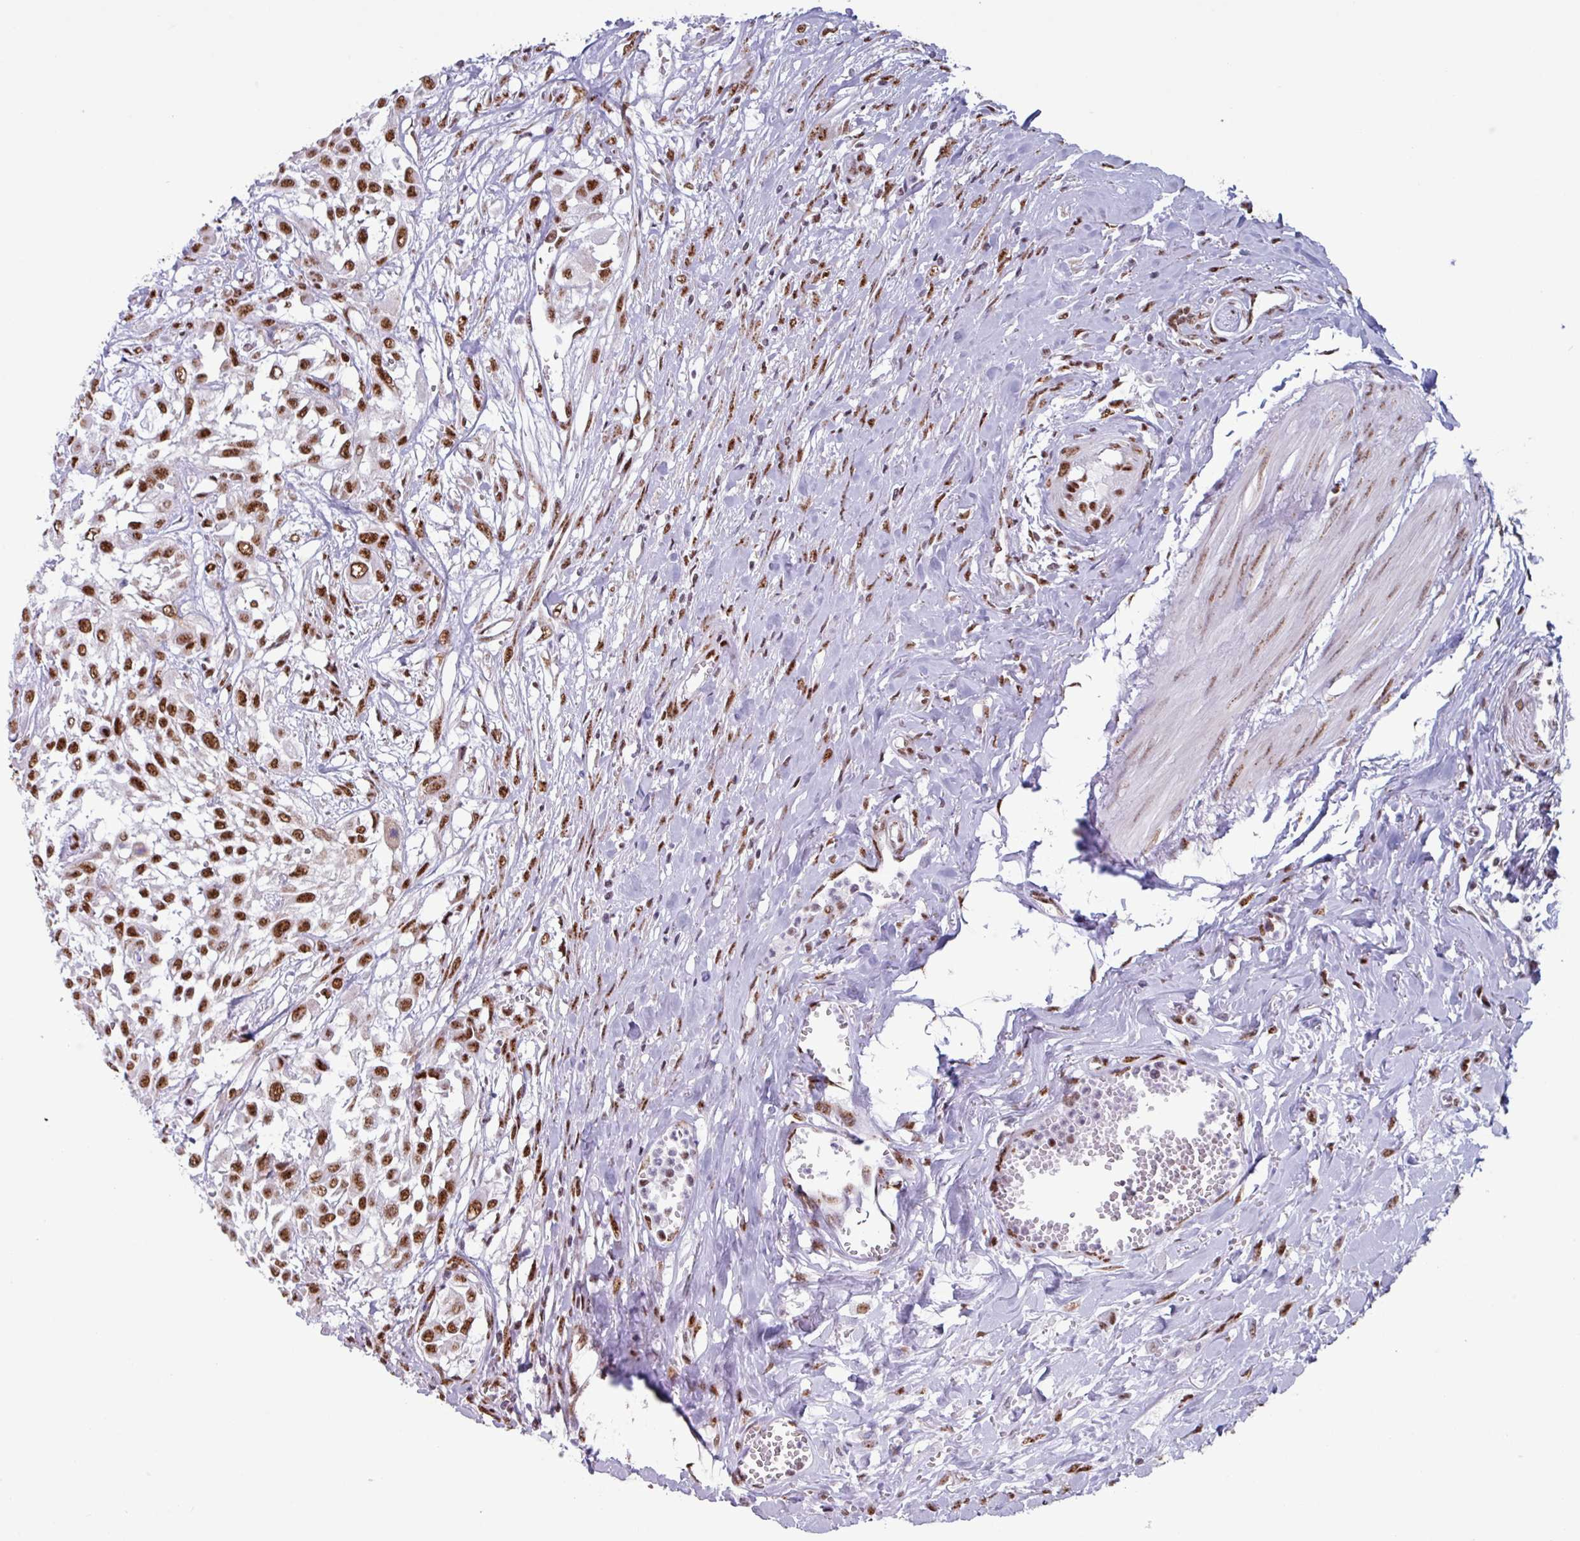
{"staining": {"intensity": "moderate", "quantity": ">75%", "location": "nuclear"}, "tissue": "urothelial cancer", "cell_type": "Tumor cells", "image_type": "cancer", "snomed": [{"axis": "morphology", "description": "Urothelial carcinoma, High grade"}, {"axis": "topography", "description": "Urinary bladder"}], "caption": "High-grade urothelial carcinoma stained for a protein (brown) demonstrates moderate nuclear positive staining in about >75% of tumor cells.", "gene": "PUF60", "patient": {"sex": "male", "age": 57}}